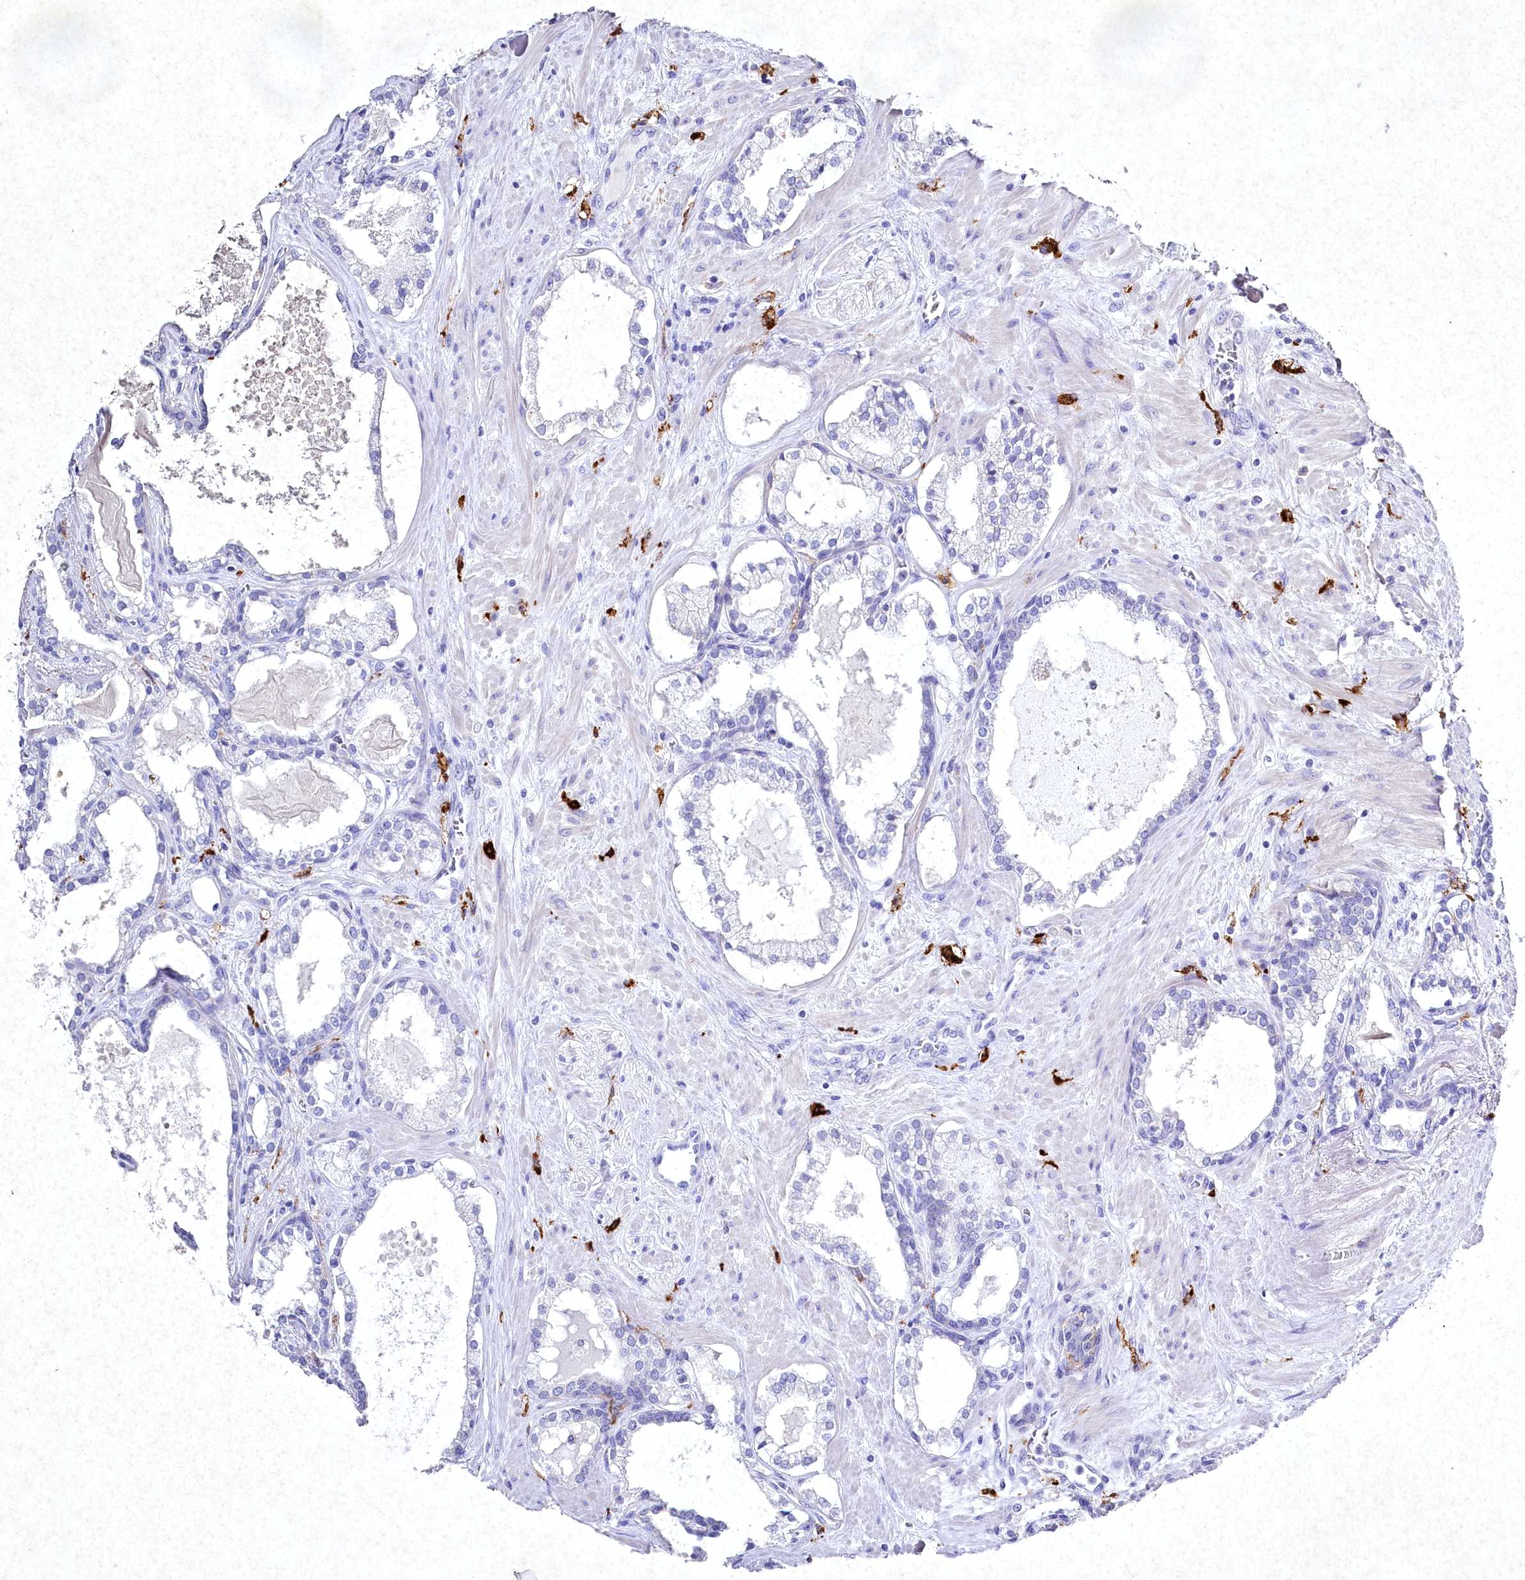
{"staining": {"intensity": "negative", "quantity": "none", "location": "none"}, "tissue": "prostate cancer", "cell_type": "Tumor cells", "image_type": "cancer", "snomed": [{"axis": "morphology", "description": "Adenocarcinoma, High grade"}, {"axis": "topography", "description": "Prostate"}], "caption": "Tumor cells are negative for protein expression in human prostate high-grade adenocarcinoma. (Brightfield microscopy of DAB (3,3'-diaminobenzidine) immunohistochemistry at high magnification).", "gene": "CLEC4M", "patient": {"sex": "male", "age": 58}}